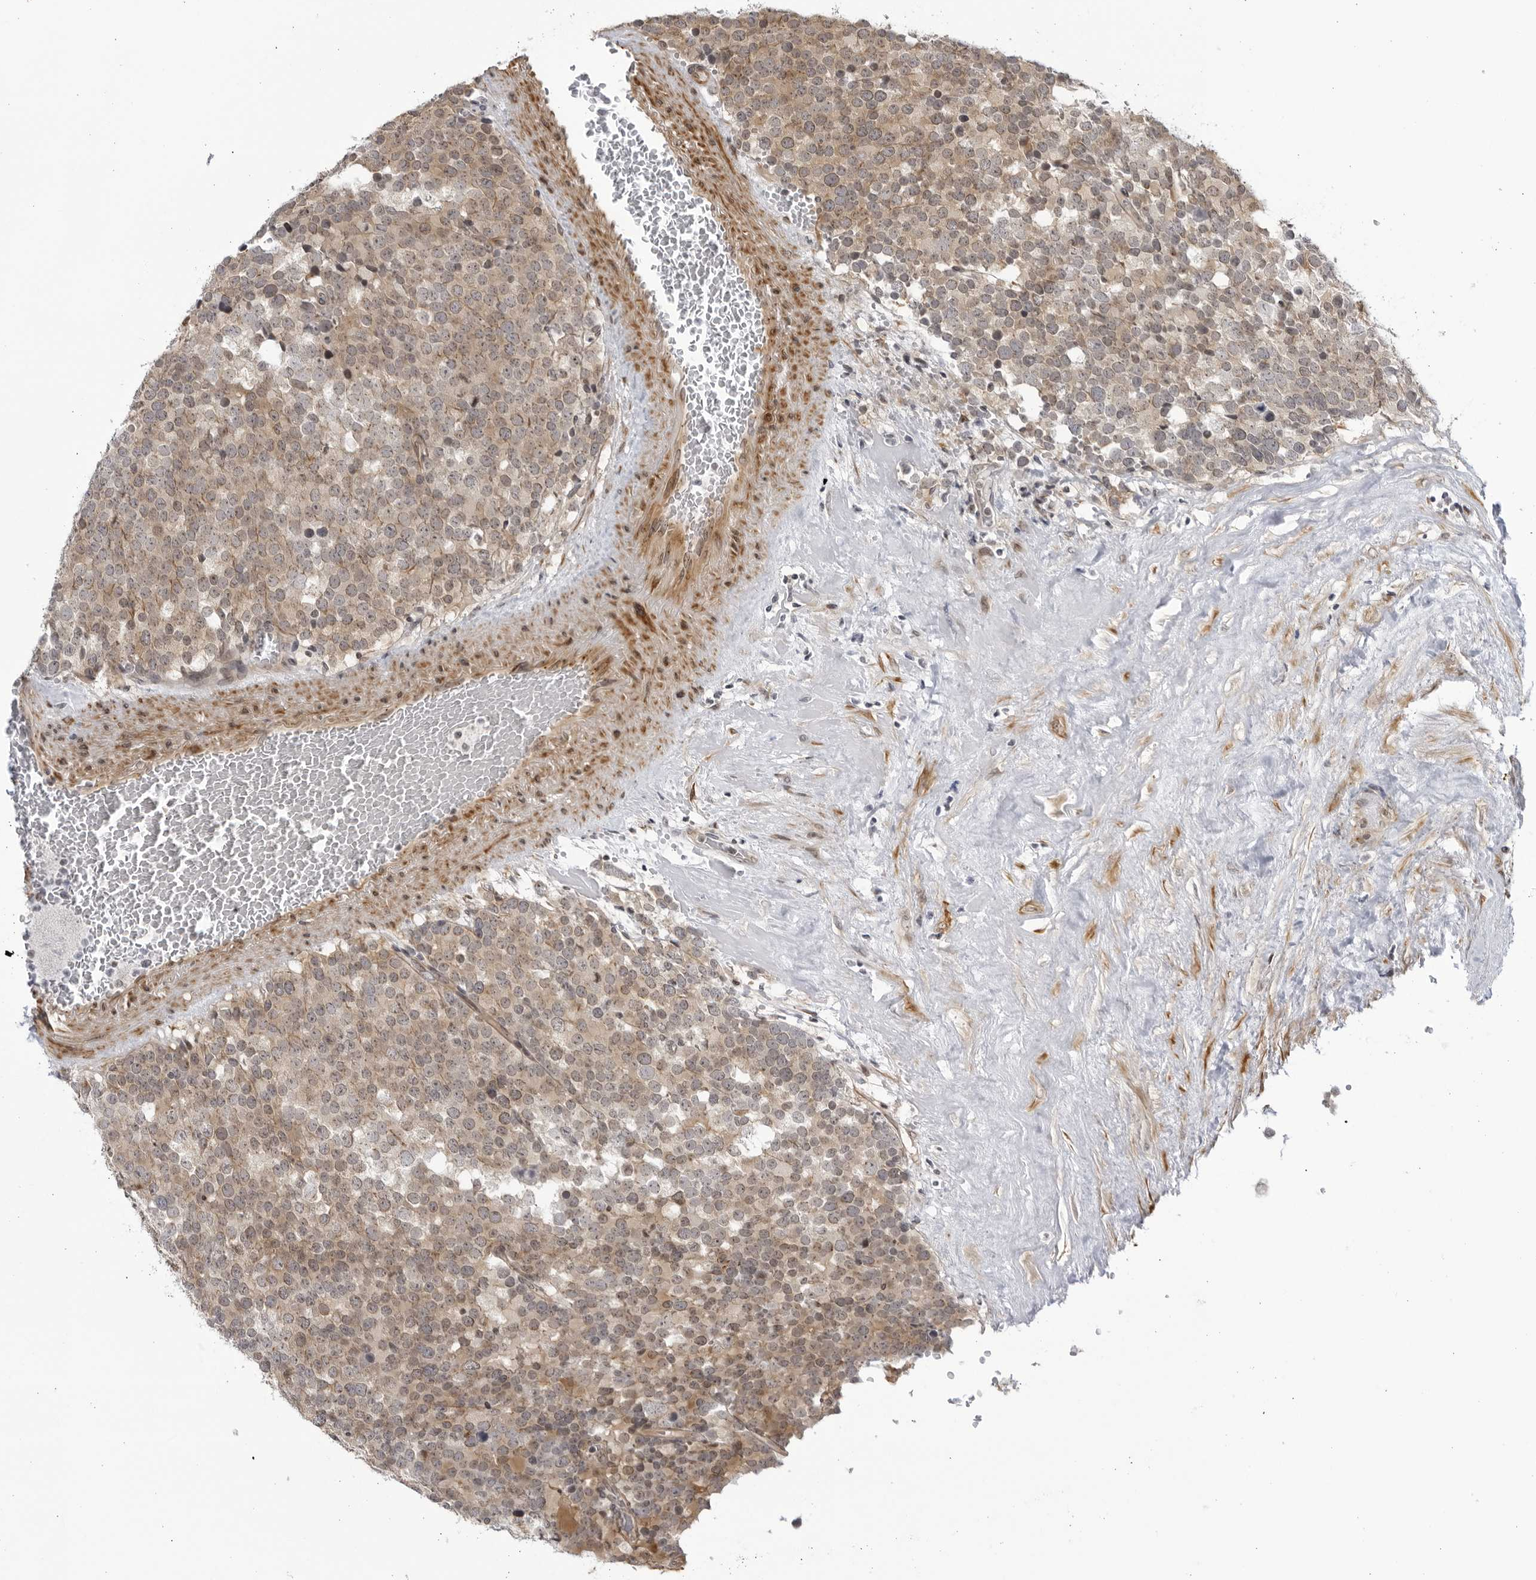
{"staining": {"intensity": "weak", "quantity": ">75%", "location": "cytoplasmic/membranous,nuclear"}, "tissue": "testis cancer", "cell_type": "Tumor cells", "image_type": "cancer", "snomed": [{"axis": "morphology", "description": "Seminoma, NOS"}, {"axis": "topography", "description": "Testis"}], "caption": "Testis seminoma stained with IHC exhibits weak cytoplasmic/membranous and nuclear positivity in about >75% of tumor cells. (DAB (3,3'-diaminobenzidine) IHC with brightfield microscopy, high magnification).", "gene": "CNBD1", "patient": {"sex": "male", "age": 71}}